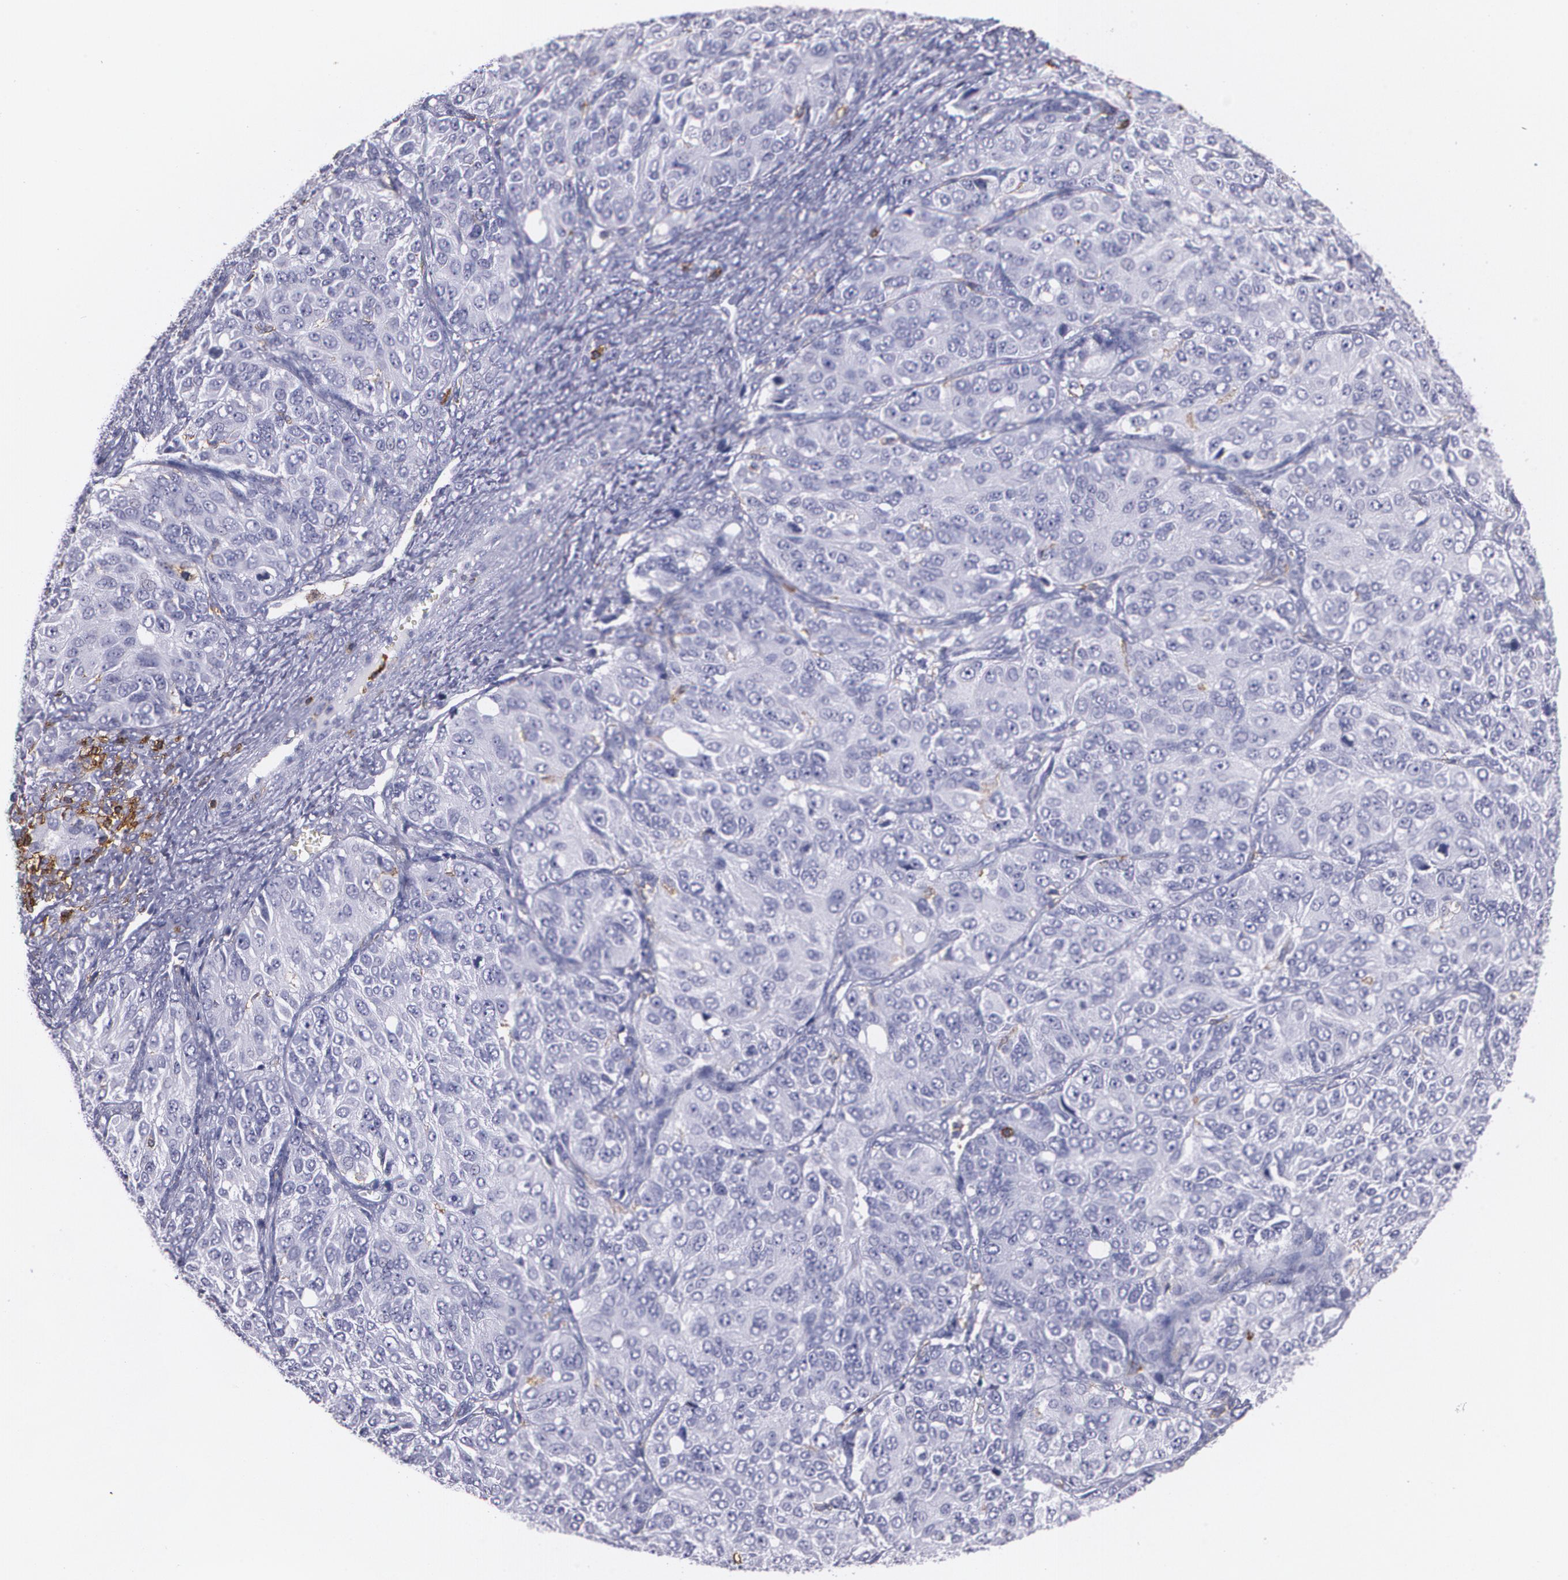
{"staining": {"intensity": "negative", "quantity": "none", "location": "none"}, "tissue": "ovarian cancer", "cell_type": "Tumor cells", "image_type": "cancer", "snomed": [{"axis": "morphology", "description": "Carcinoma, endometroid"}, {"axis": "topography", "description": "Ovary"}], "caption": "The photomicrograph demonstrates no staining of tumor cells in ovarian endometroid carcinoma.", "gene": "PTPRC", "patient": {"sex": "female", "age": 51}}